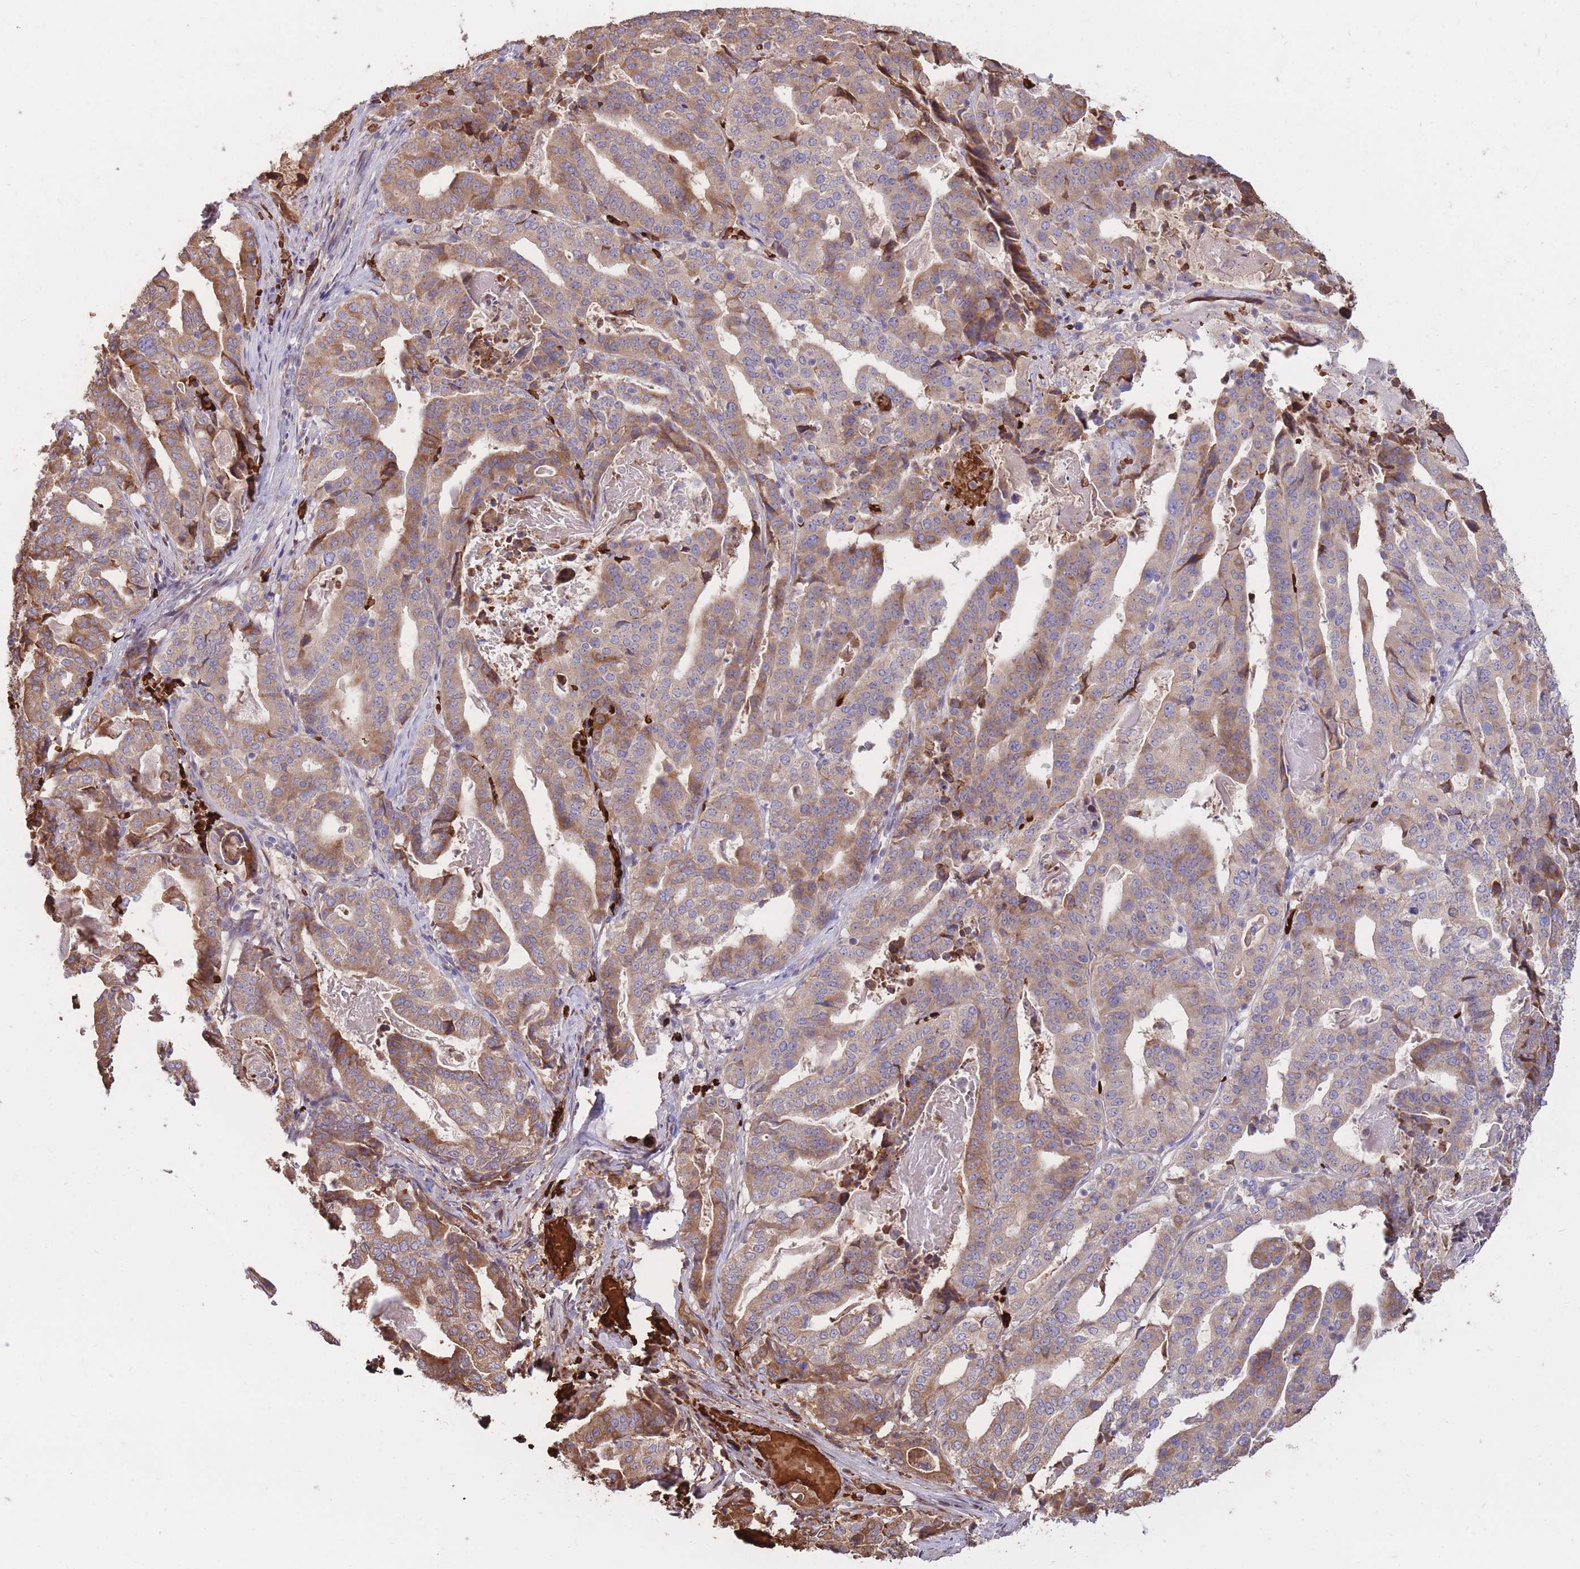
{"staining": {"intensity": "moderate", "quantity": ">75%", "location": "cytoplasmic/membranous"}, "tissue": "stomach cancer", "cell_type": "Tumor cells", "image_type": "cancer", "snomed": [{"axis": "morphology", "description": "Adenocarcinoma, NOS"}, {"axis": "topography", "description": "Stomach"}], "caption": "IHC of stomach adenocarcinoma shows medium levels of moderate cytoplasmic/membranous staining in approximately >75% of tumor cells.", "gene": "ATP10D", "patient": {"sex": "male", "age": 48}}